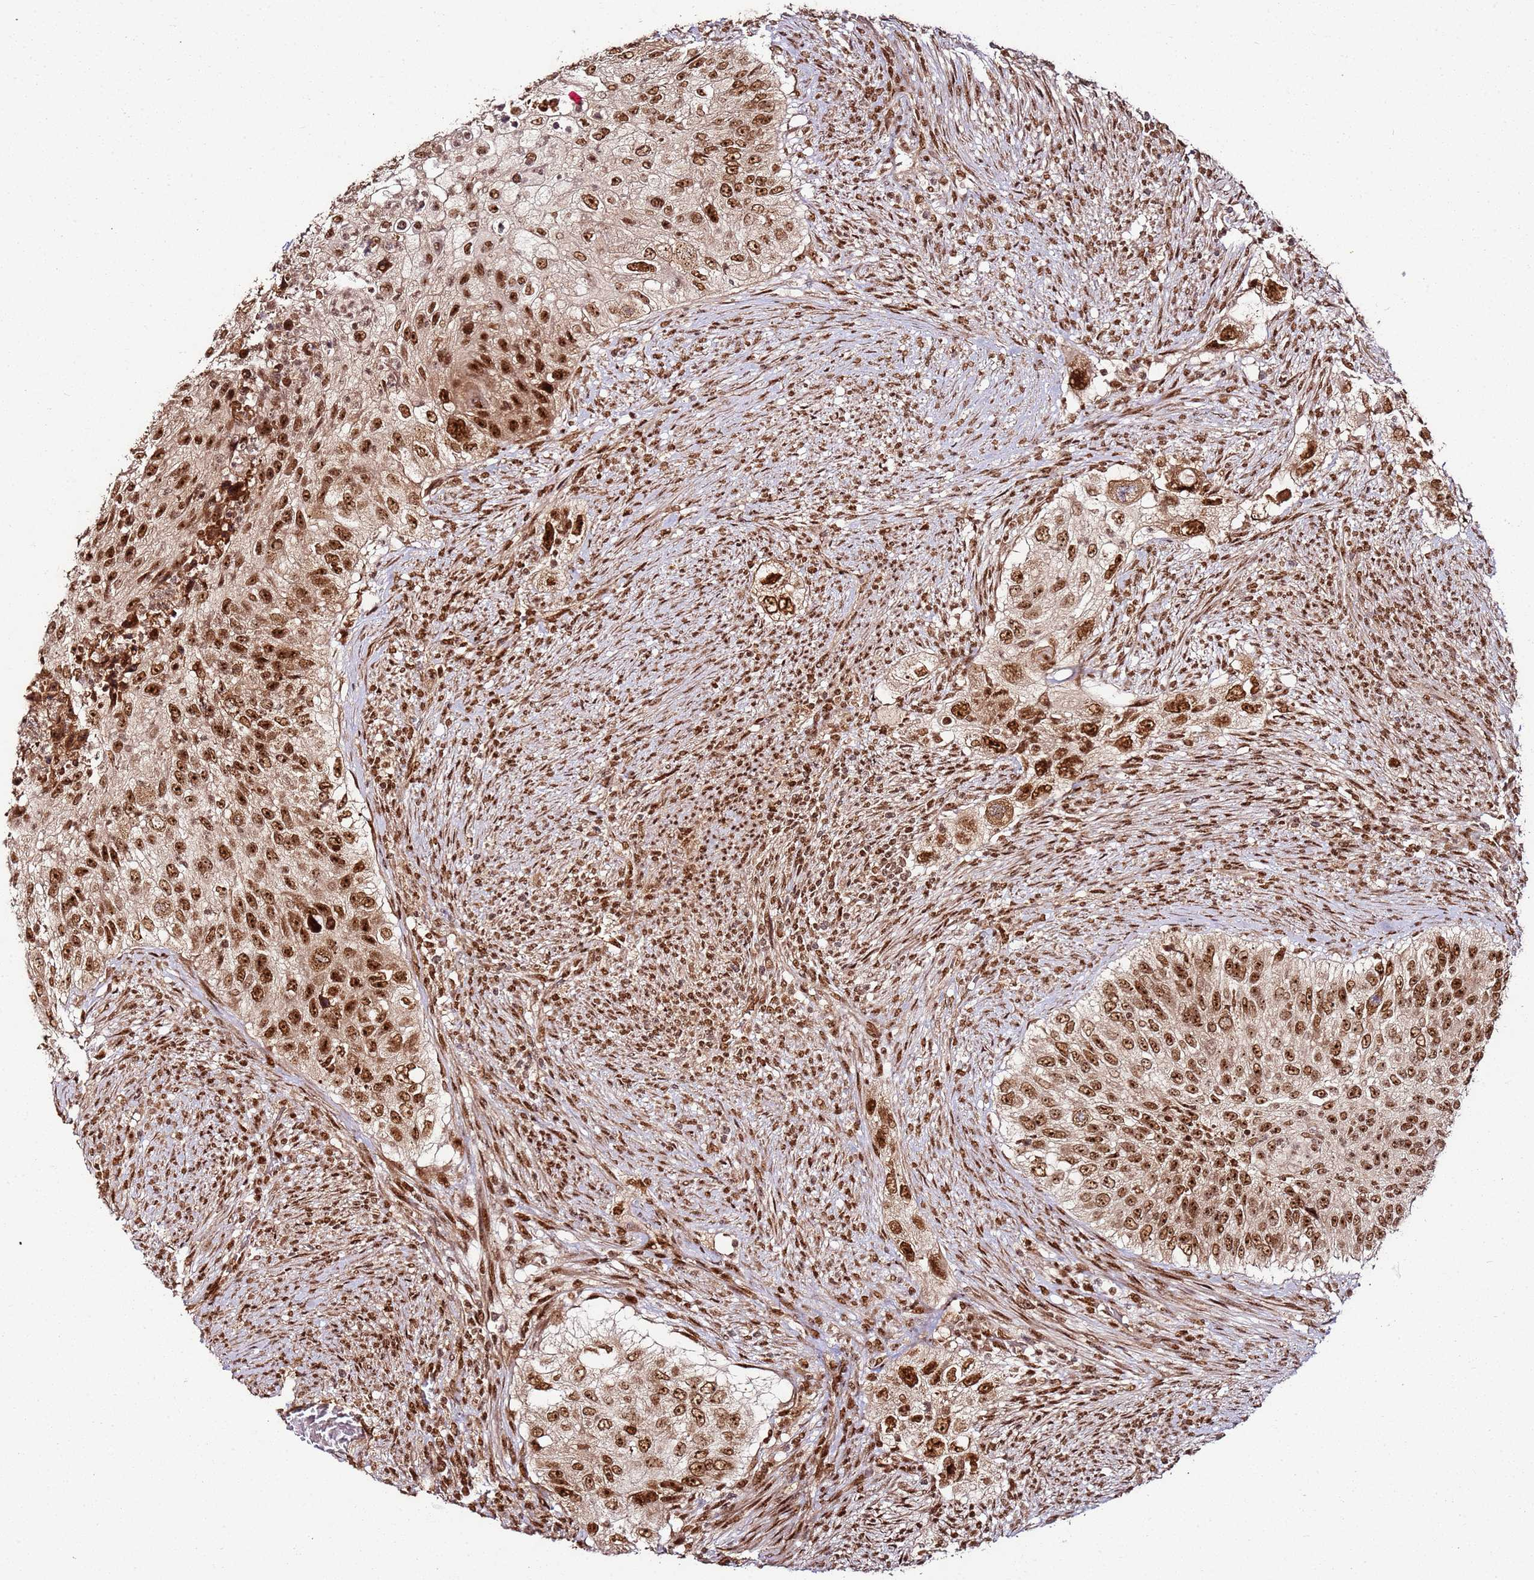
{"staining": {"intensity": "strong", "quantity": ">75%", "location": "nuclear"}, "tissue": "urothelial cancer", "cell_type": "Tumor cells", "image_type": "cancer", "snomed": [{"axis": "morphology", "description": "Urothelial carcinoma, High grade"}, {"axis": "topography", "description": "Urinary bladder"}], "caption": "Immunohistochemical staining of urothelial cancer shows strong nuclear protein staining in about >75% of tumor cells.", "gene": "XRN2", "patient": {"sex": "female", "age": 60}}